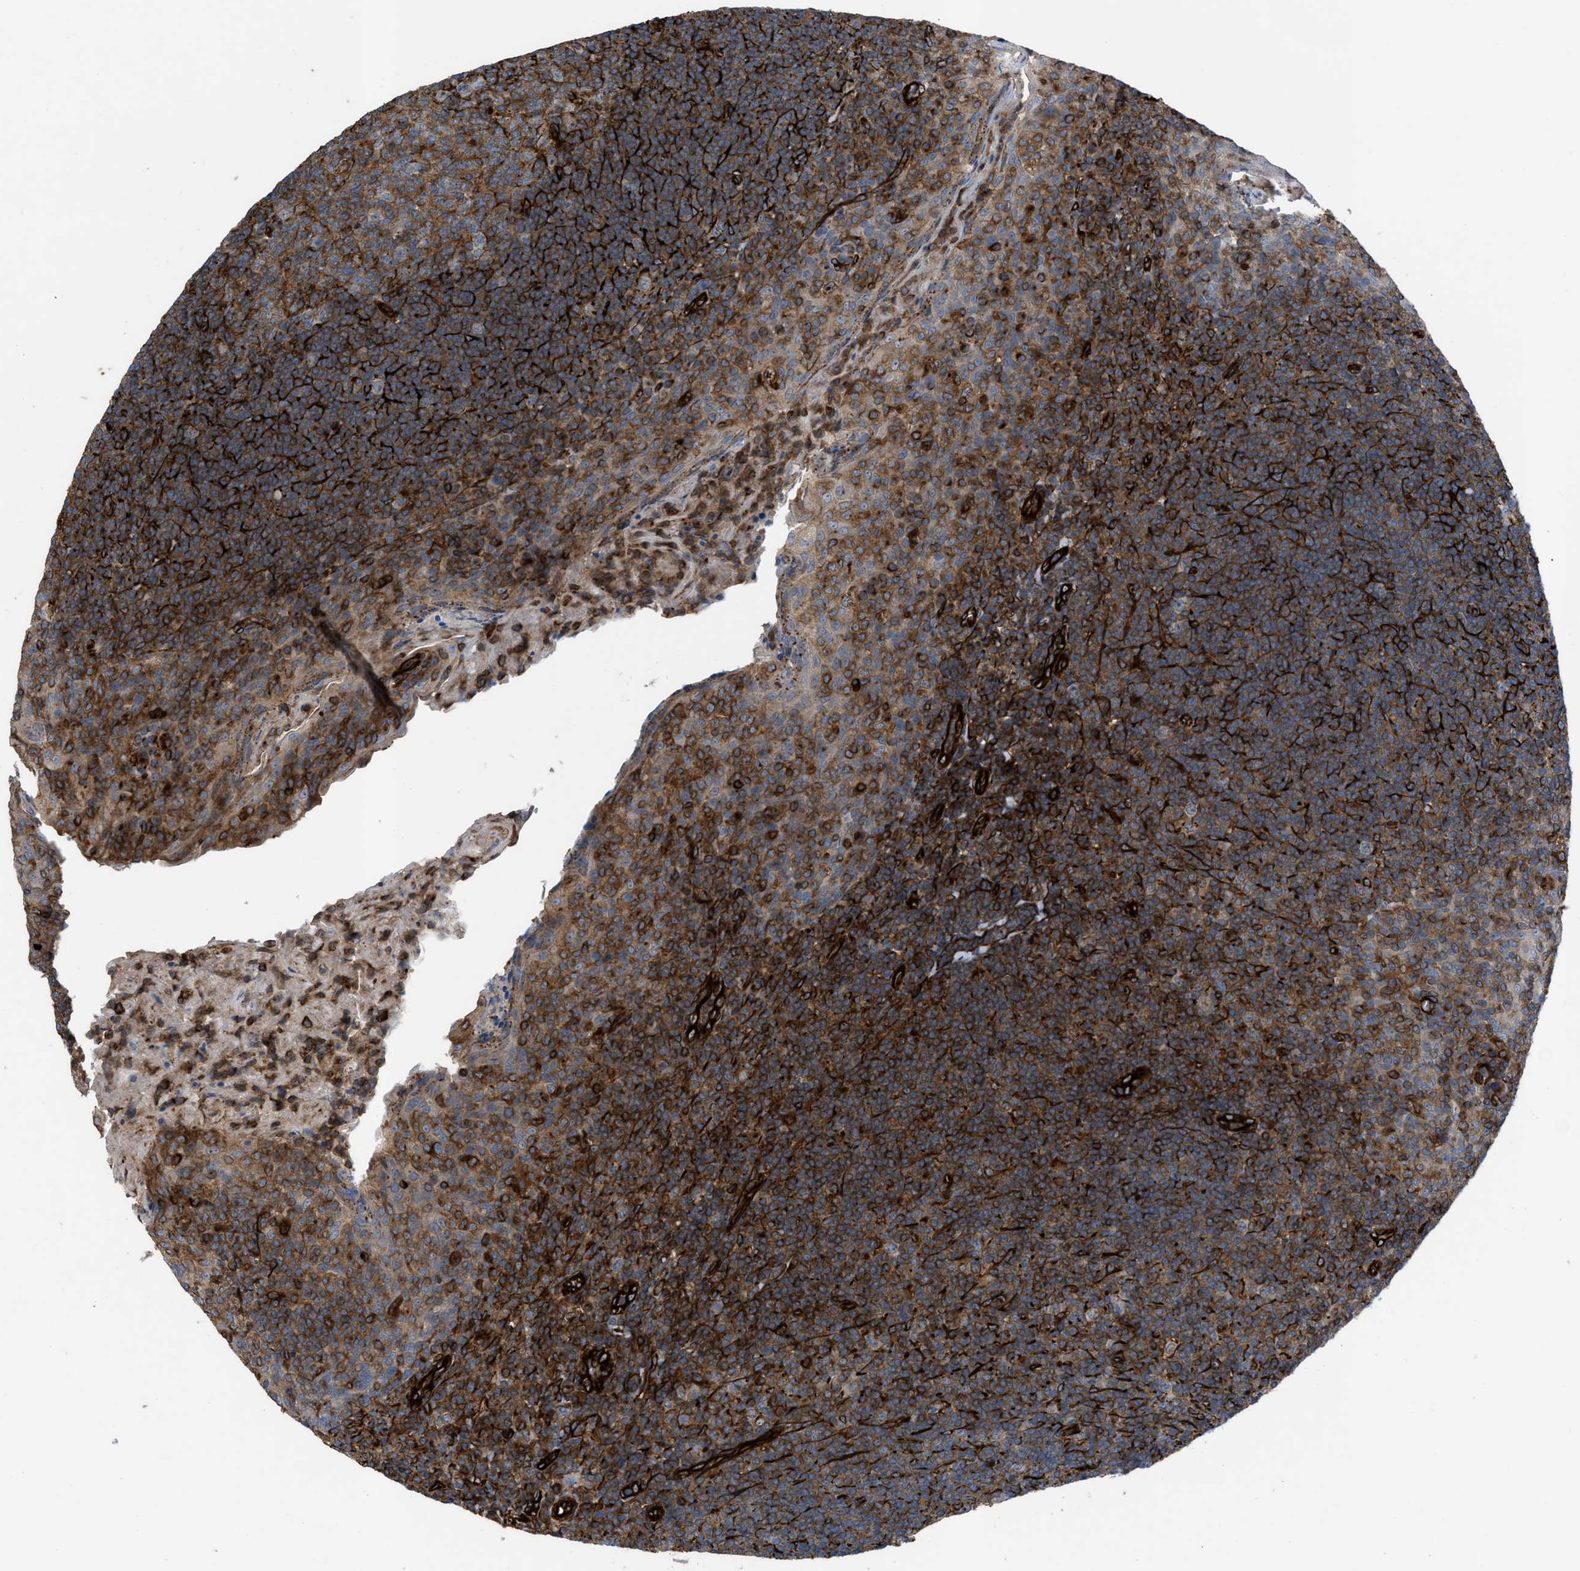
{"staining": {"intensity": "moderate", "quantity": ">75%", "location": "cytoplasmic/membranous"}, "tissue": "tonsil", "cell_type": "Germinal center cells", "image_type": "normal", "snomed": [{"axis": "morphology", "description": "Normal tissue, NOS"}, {"axis": "topography", "description": "Tonsil"}], "caption": "The photomicrograph demonstrates immunohistochemical staining of unremarkable tonsil. There is moderate cytoplasmic/membranous positivity is seen in about >75% of germinal center cells.", "gene": "PTPRE", "patient": {"sex": "male", "age": 17}}